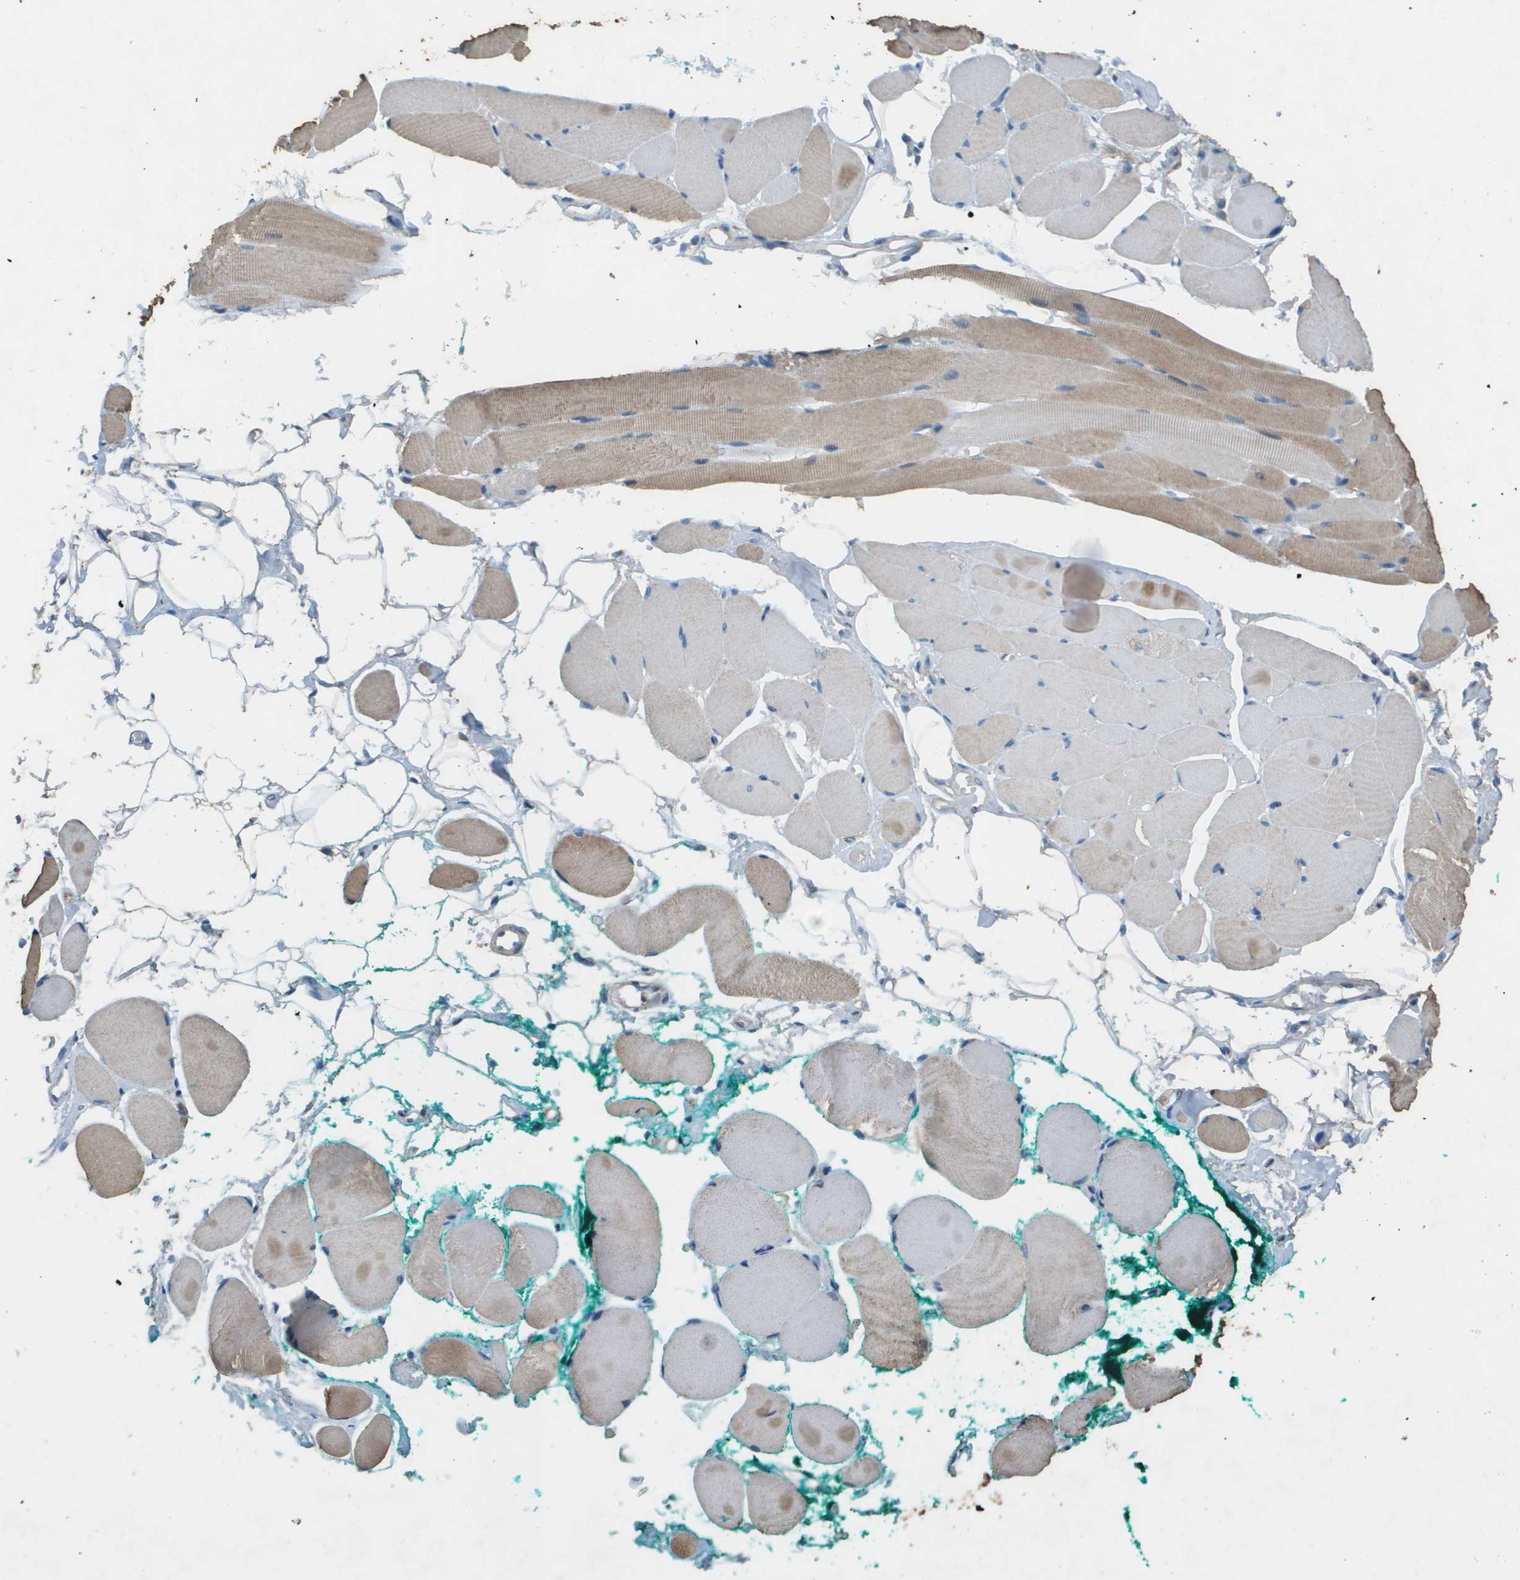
{"staining": {"intensity": "moderate", "quantity": "25%-75%", "location": "cytoplasmic/membranous"}, "tissue": "skeletal muscle", "cell_type": "Myocytes", "image_type": "normal", "snomed": [{"axis": "morphology", "description": "Normal tissue, NOS"}, {"axis": "topography", "description": "Skeletal muscle"}, {"axis": "topography", "description": "Peripheral nerve tissue"}], "caption": "A micrograph of skeletal muscle stained for a protein displays moderate cytoplasmic/membranous brown staining in myocytes.", "gene": "MS4A7", "patient": {"sex": "female", "age": 84}}